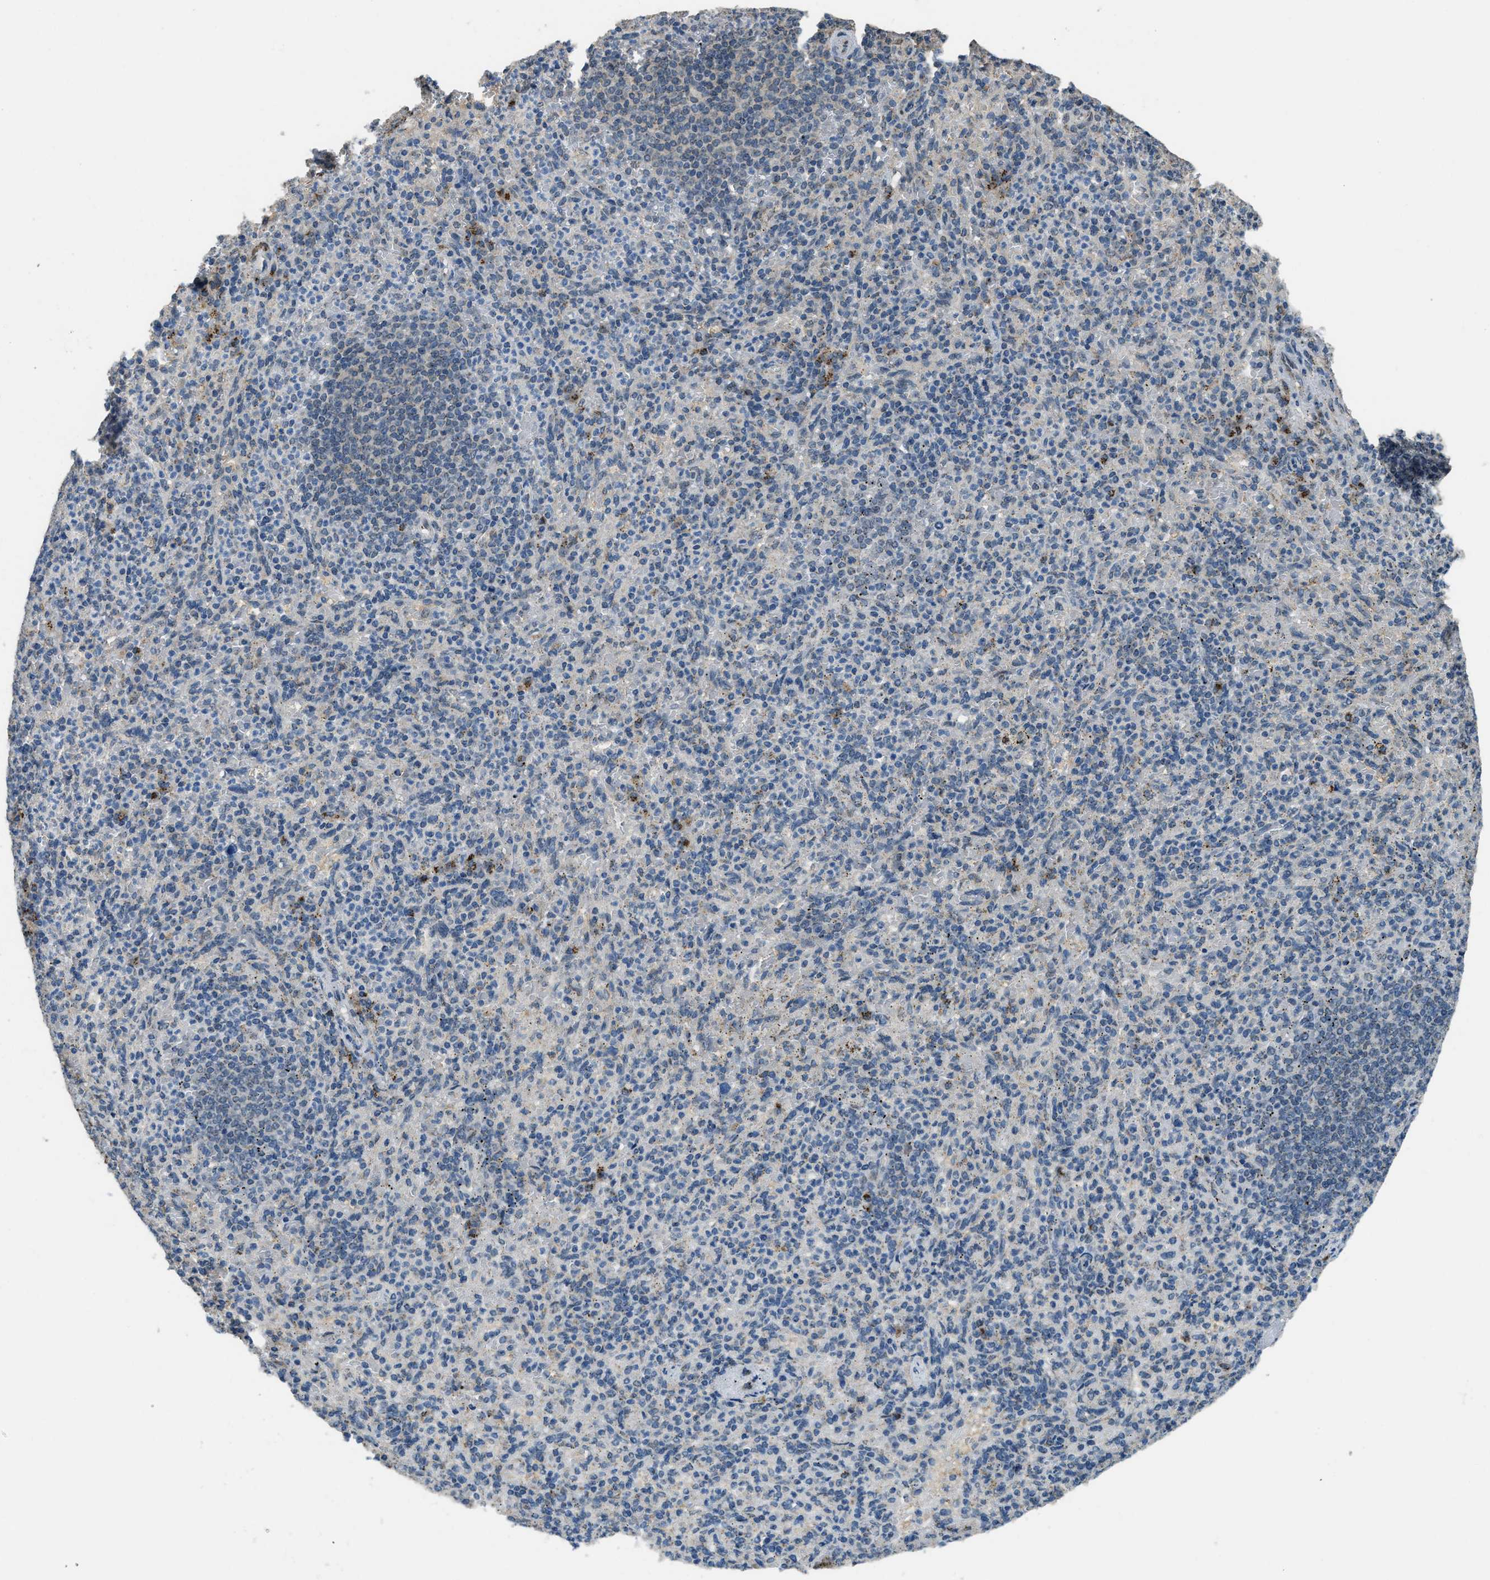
{"staining": {"intensity": "moderate", "quantity": "<25%", "location": "cytoplasmic/membranous"}, "tissue": "spleen", "cell_type": "Cells in red pulp", "image_type": "normal", "snomed": [{"axis": "morphology", "description": "Normal tissue, NOS"}, {"axis": "topography", "description": "Spleen"}], "caption": "An immunohistochemistry histopathology image of unremarkable tissue is shown. Protein staining in brown highlights moderate cytoplasmic/membranous positivity in spleen within cells in red pulp. (DAB IHC, brown staining for protein, blue staining for nuclei).", "gene": "IPO7", "patient": {"sex": "female", "age": 74}}